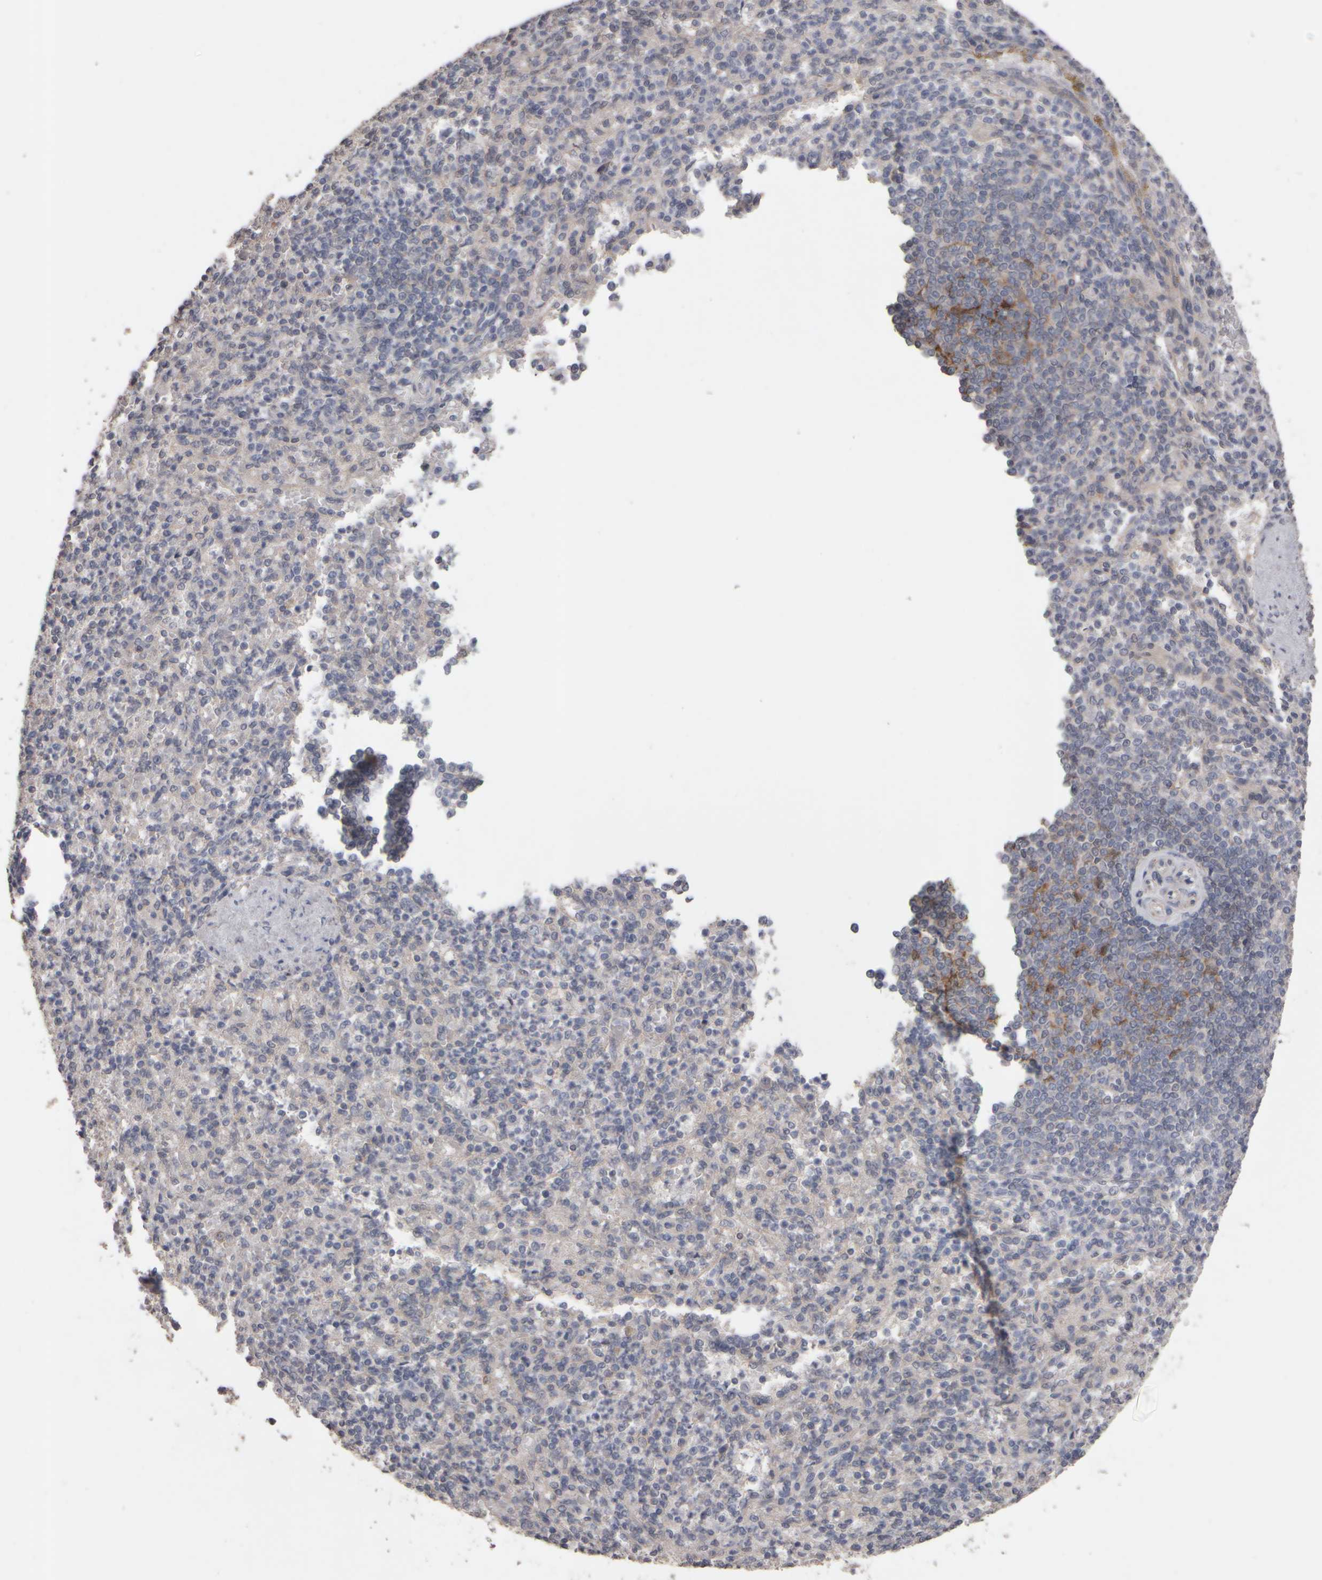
{"staining": {"intensity": "negative", "quantity": "none", "location": "none"}, "tissue": "spleen", "cell_type": "Cells in red pulp", "image_type": "normal", "snomed": [{"axis": "morphology", "description": "Normal tissue, NOS"}, {"axis": "topography", "description": "Spleen"}], "caption": "Immunohistochemical staining of benign spleen displays no significant expression in cells in red pulp. Nuclei are stained in blue.", "gene": "EPHX2", "patient": {"sex": "female", "age": 74}}